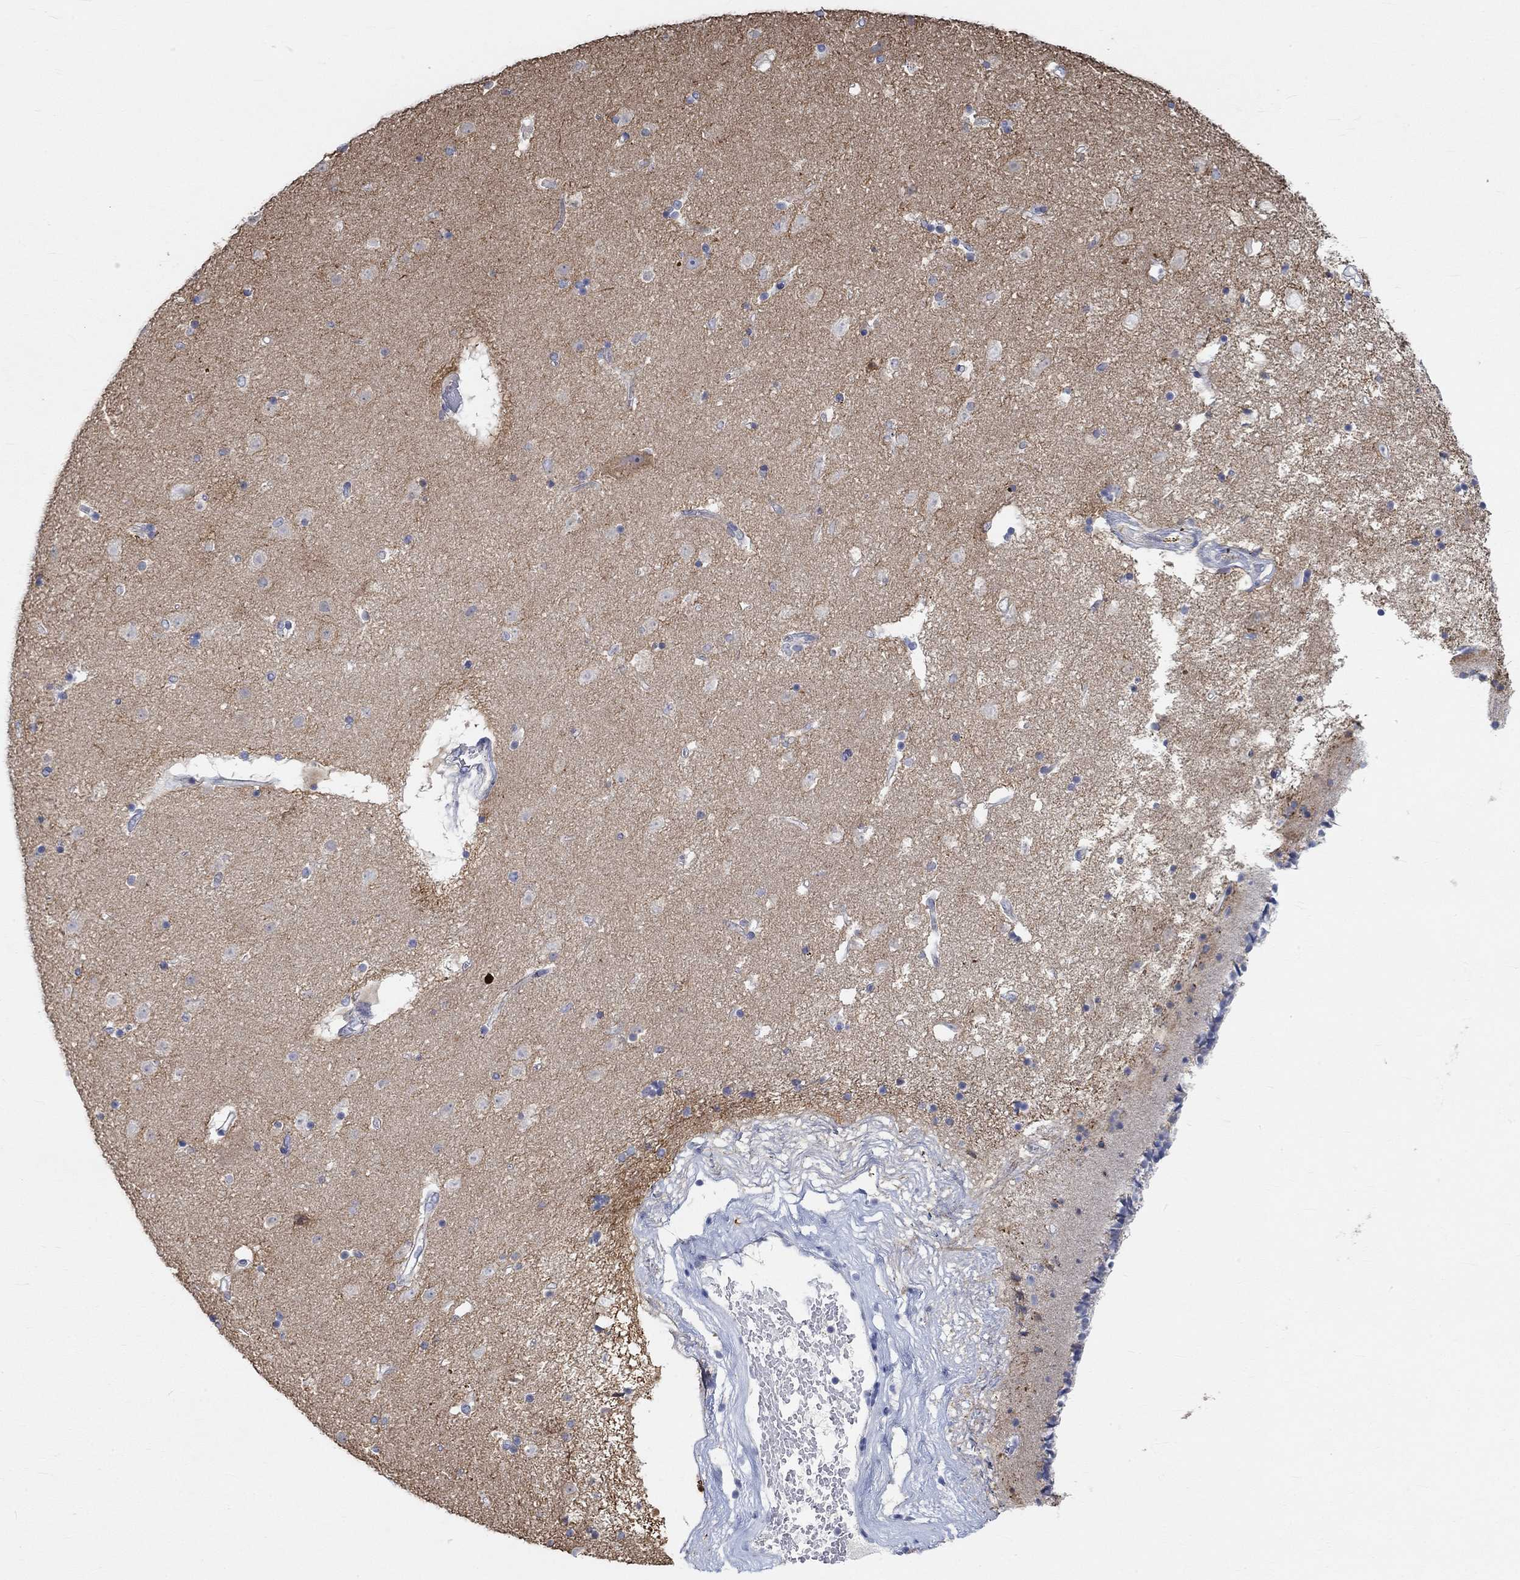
{"staining": {"intensity": "weak", "quantity": "<25%", "location": "cytoplasmic/membranous"}, "tissue": "caudate", "cell_type": "Glial cells", "image_type": "normal", "snomed": [{"axis": "morphology", "description": "Normal tissue, NOS"}, {"axis": "topography", "description": "Lateral ventricle wall"}], "caption": "Glial cells are negative for protein expression in normal human caudate. Brightfield microscopy of immunohistochemistry stained with DAB (3,3'-diaminobenzidine) (brown) and hematoxylin (blue), captured at high magnification.", "gene": "NAV3", "patient": {"sex": "female", "age": 71}}